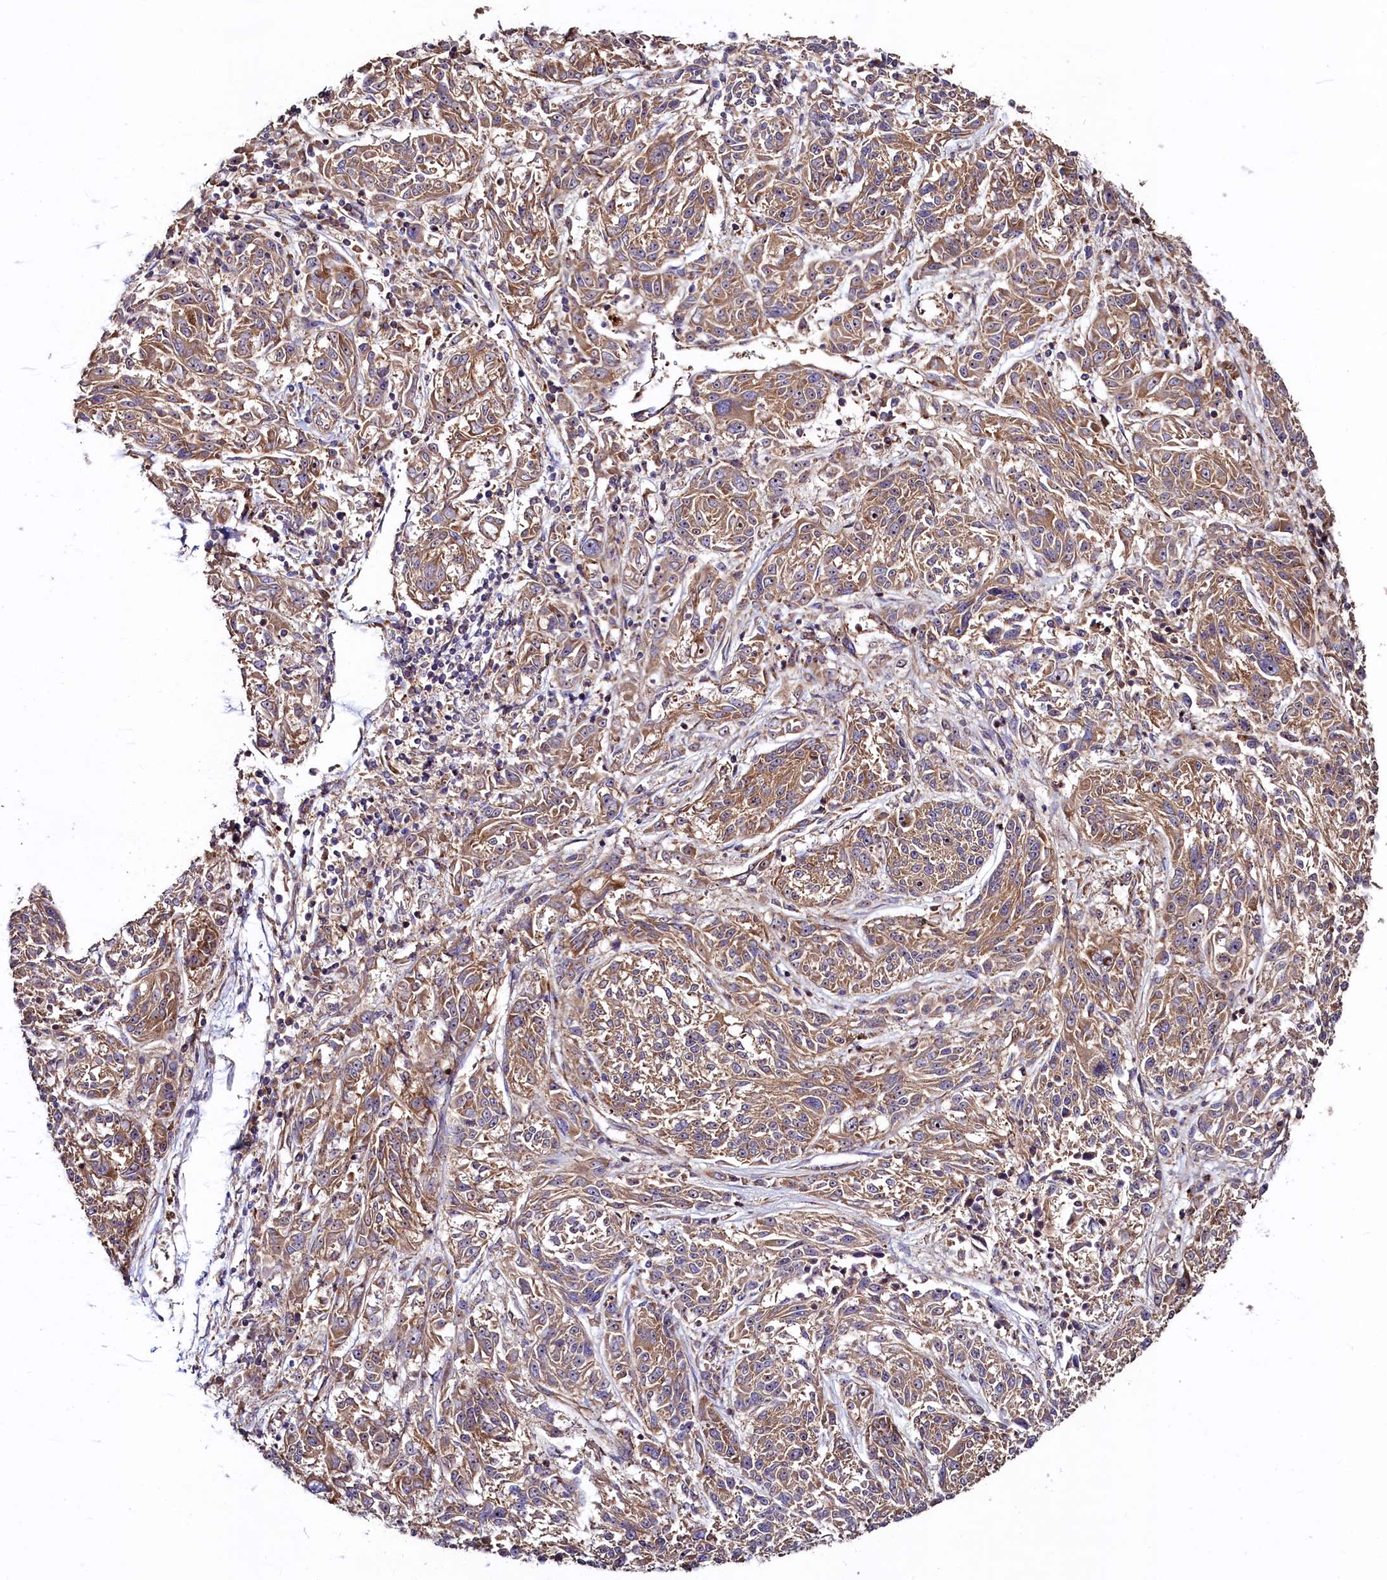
{"staining": {"intensity": "moderate", "quantity": ">75%", "location": "cytoplasmic/membranous"}, "tissue": "melanoma", "cell_type": "Tumor cells", "image_type": "cancer", "snomed": [{"axis": "morphology", "description": "Malignant melanoma, NOS"}, {"axis": "topography", "description": "Skin"}], "caption": "IHC staining of melanoma, which shows medium levels of moderate cytoplasmic/membranous positivity in about >75% of tumor cells indicating moderate cytoplasmic/membranous protein positivity. The staining was performed using DAB (brown) for protein detection and nuclei were counterstained in hematoxylin (blue).", "gene": "KLHDC4", "patient": {"sex": "male", "age": 53}}